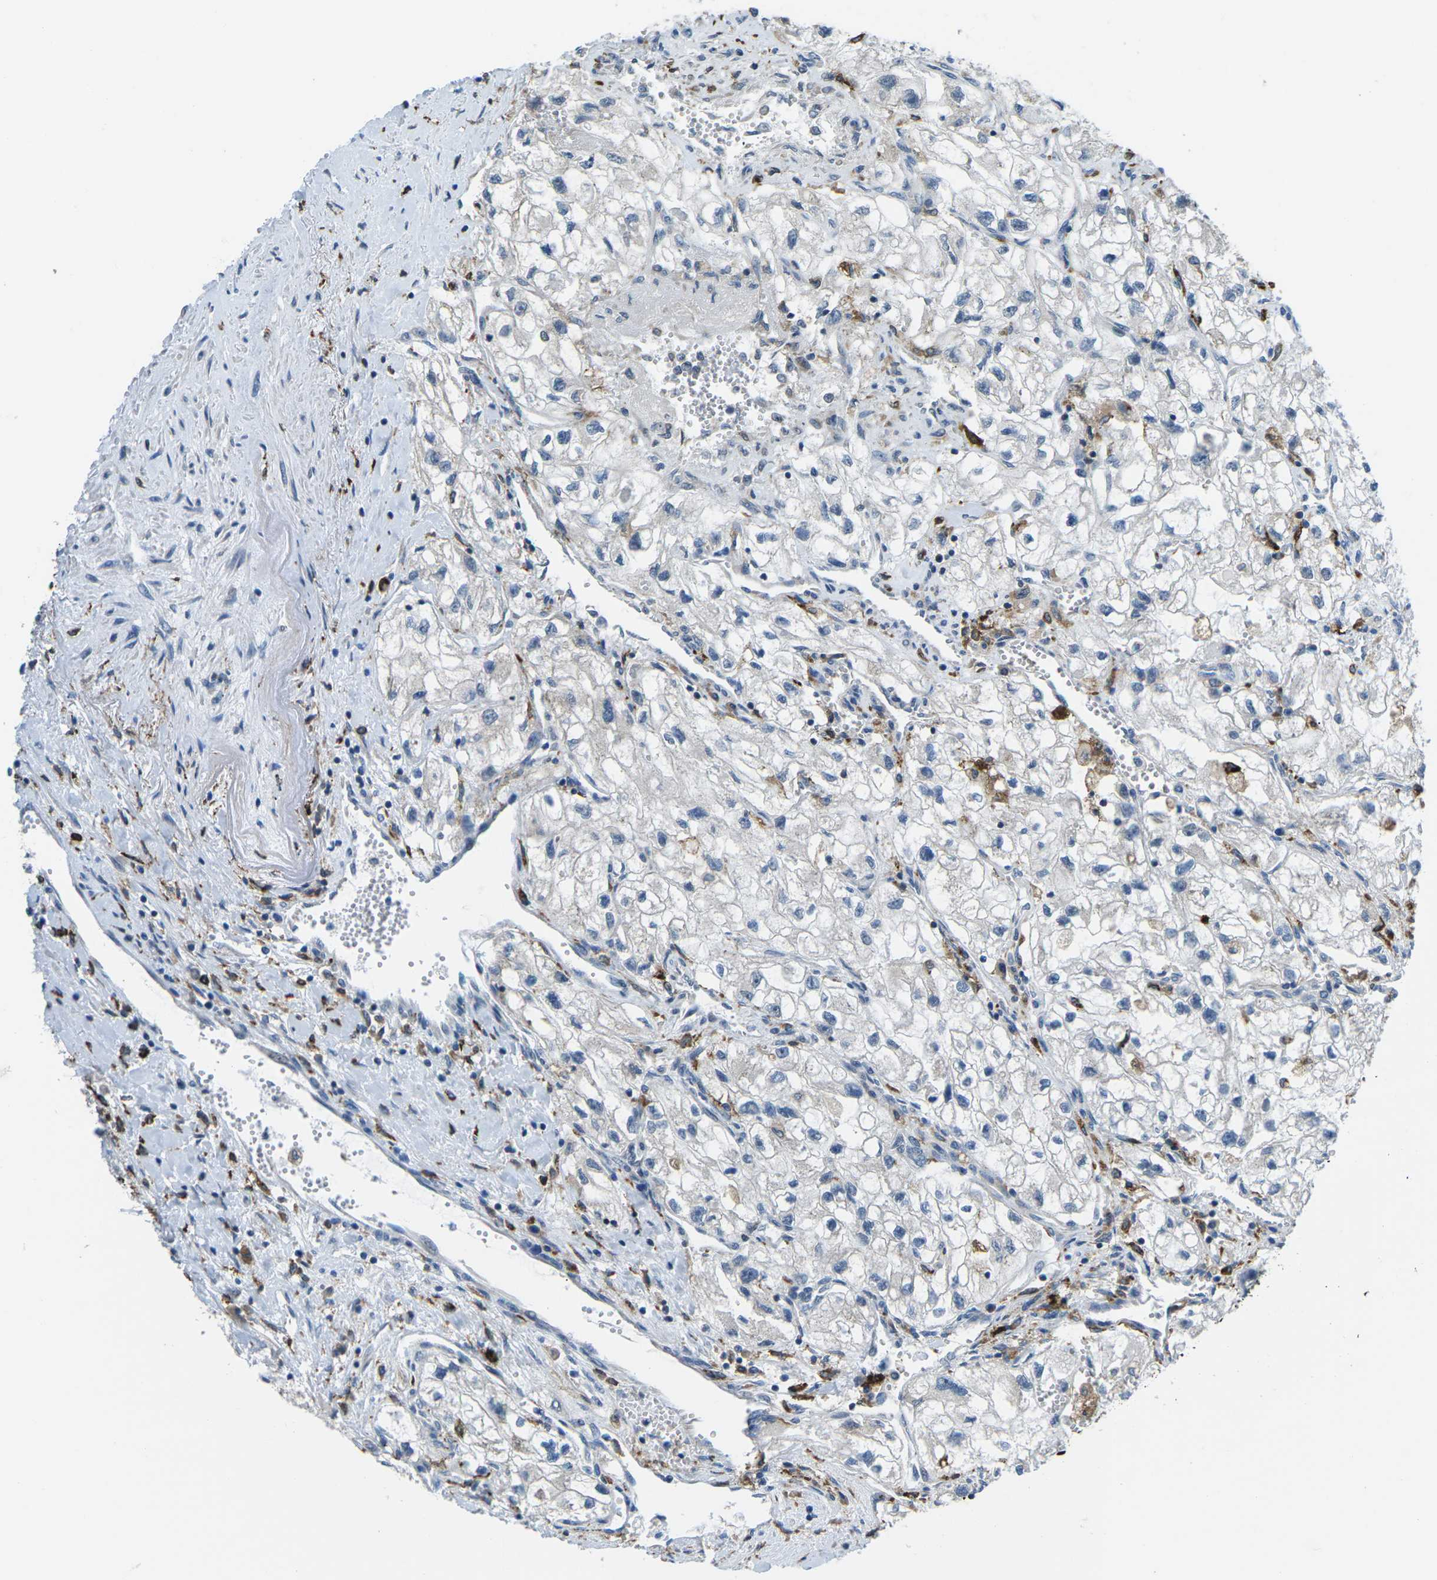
{"staining": {"intensity": "negative", "quantity": "none", "location": "none"}, "tissue": "renal cancer", "cell_type": "Tumor cells", "image_type": "cancer", "snomed": [{"axis": "morphology", "description": "Adenocarcinoma, NOS"}, {"axis": "topography", "description": "Kidney"}], "caption": "IHC micrograph of human renal adenocarcinoma stained for a protein (brown), which demonstrates no positivity in tumor cells.", "gene": "PTPN1", "patient": {"sex": "female", "age": 70}}